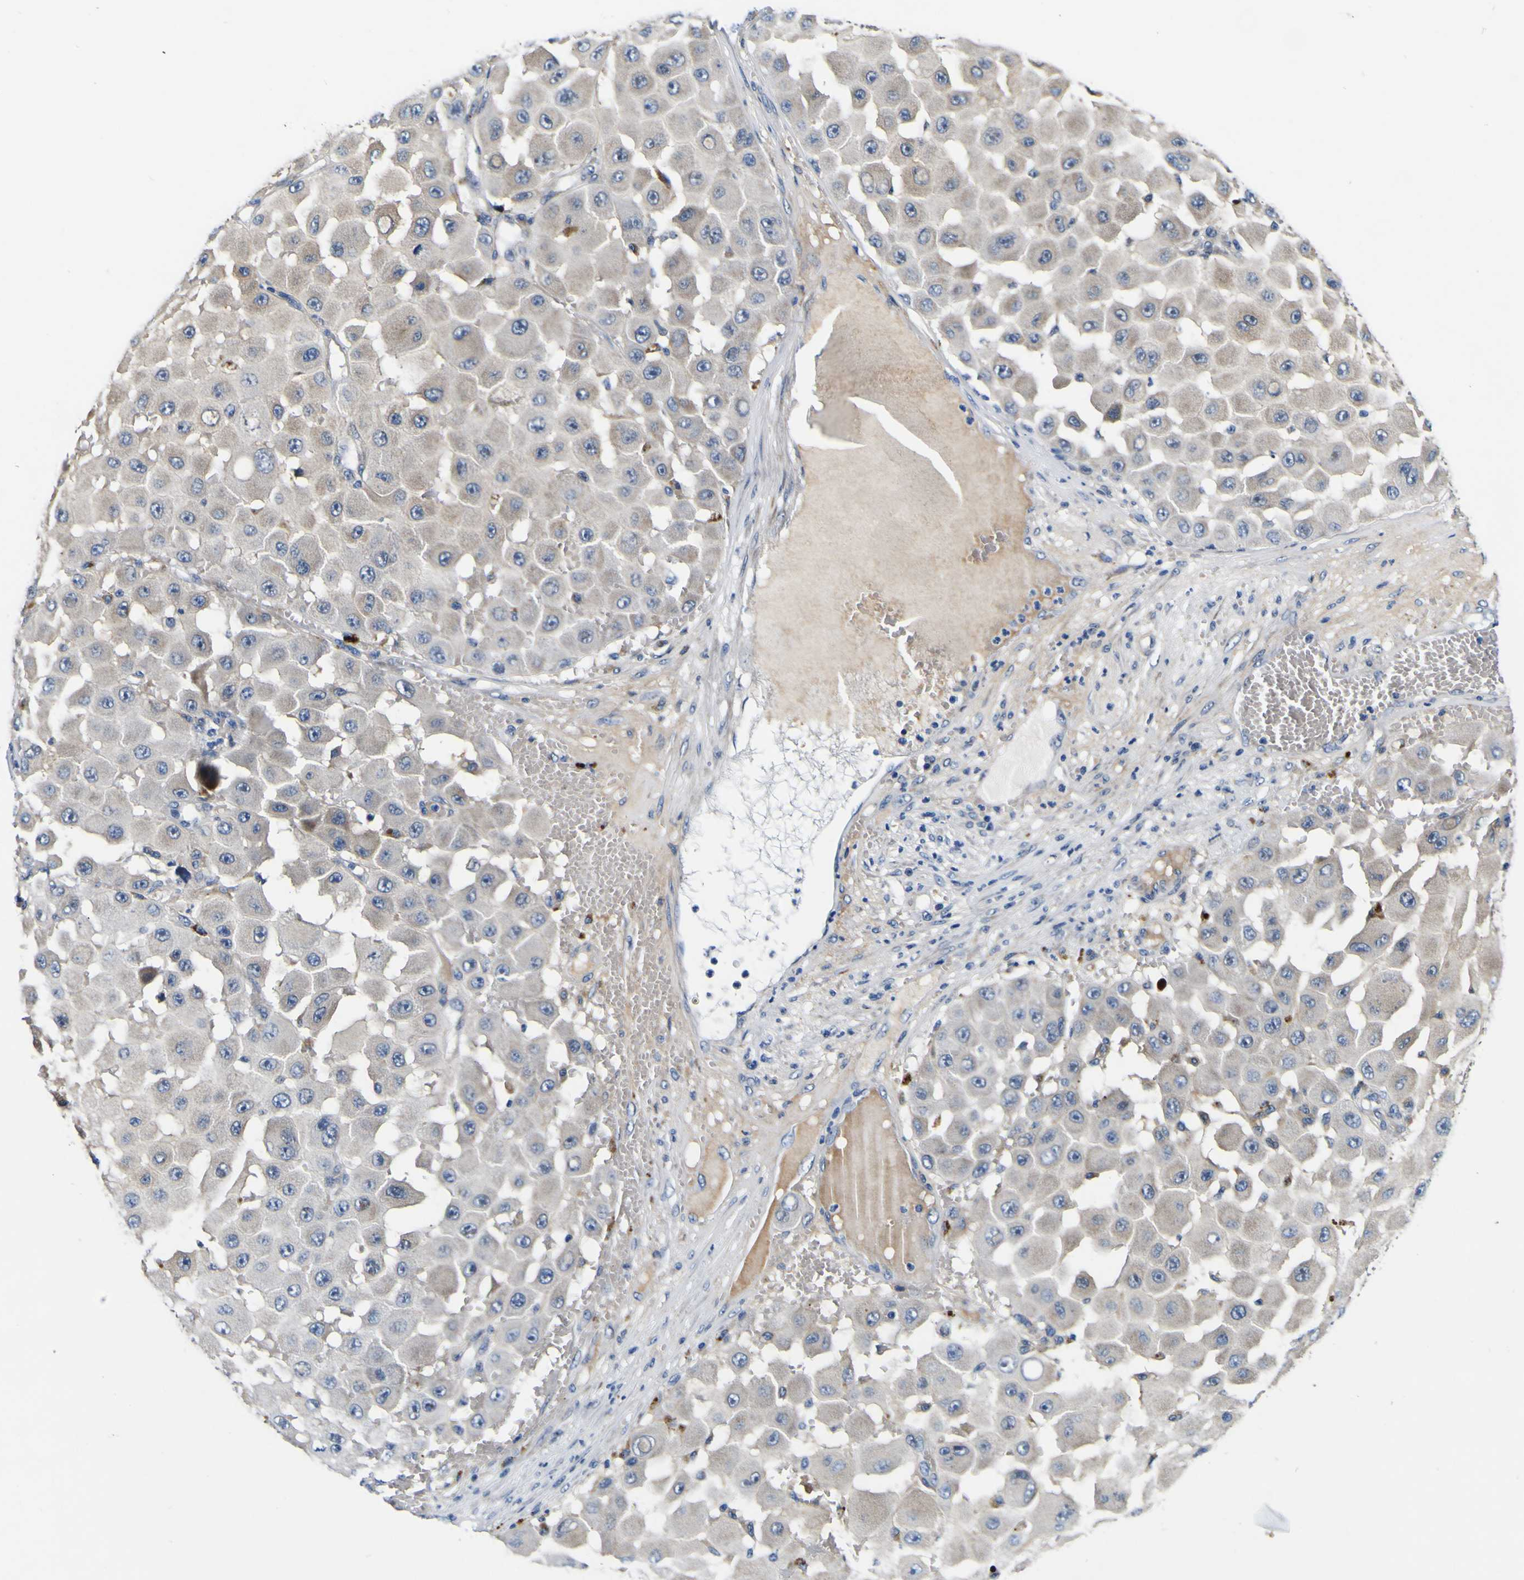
{"staining": {"intensity": "moderate", "quantity": ">75%", "location": "cytoplasmic/membranous"}, "tissue": "melanoma", "cell_type": "Tumor cells", "image_type": "cancer", "snomed": [{"axis": "morphology", "description": "Malignant melanoma, NOS"}, {"axis": "topography", "description": "Skin"}], "caption": "High-magnification brightfield microscopy of melanoma stained with DAB (brown) and counterstained with hematoxylin (blue). tumor cells exhibit moderate cytoplasmic/membranous positivity is seen in approximately>75% of cells. (Stains: DAB (3,3'-diaminobenzidine) in brown, nuclei in blue, Microscopy: brightfield microscopy at high magnification).", "gene": "AGAP3", "patient": {"sex": "female", "age": 81}}